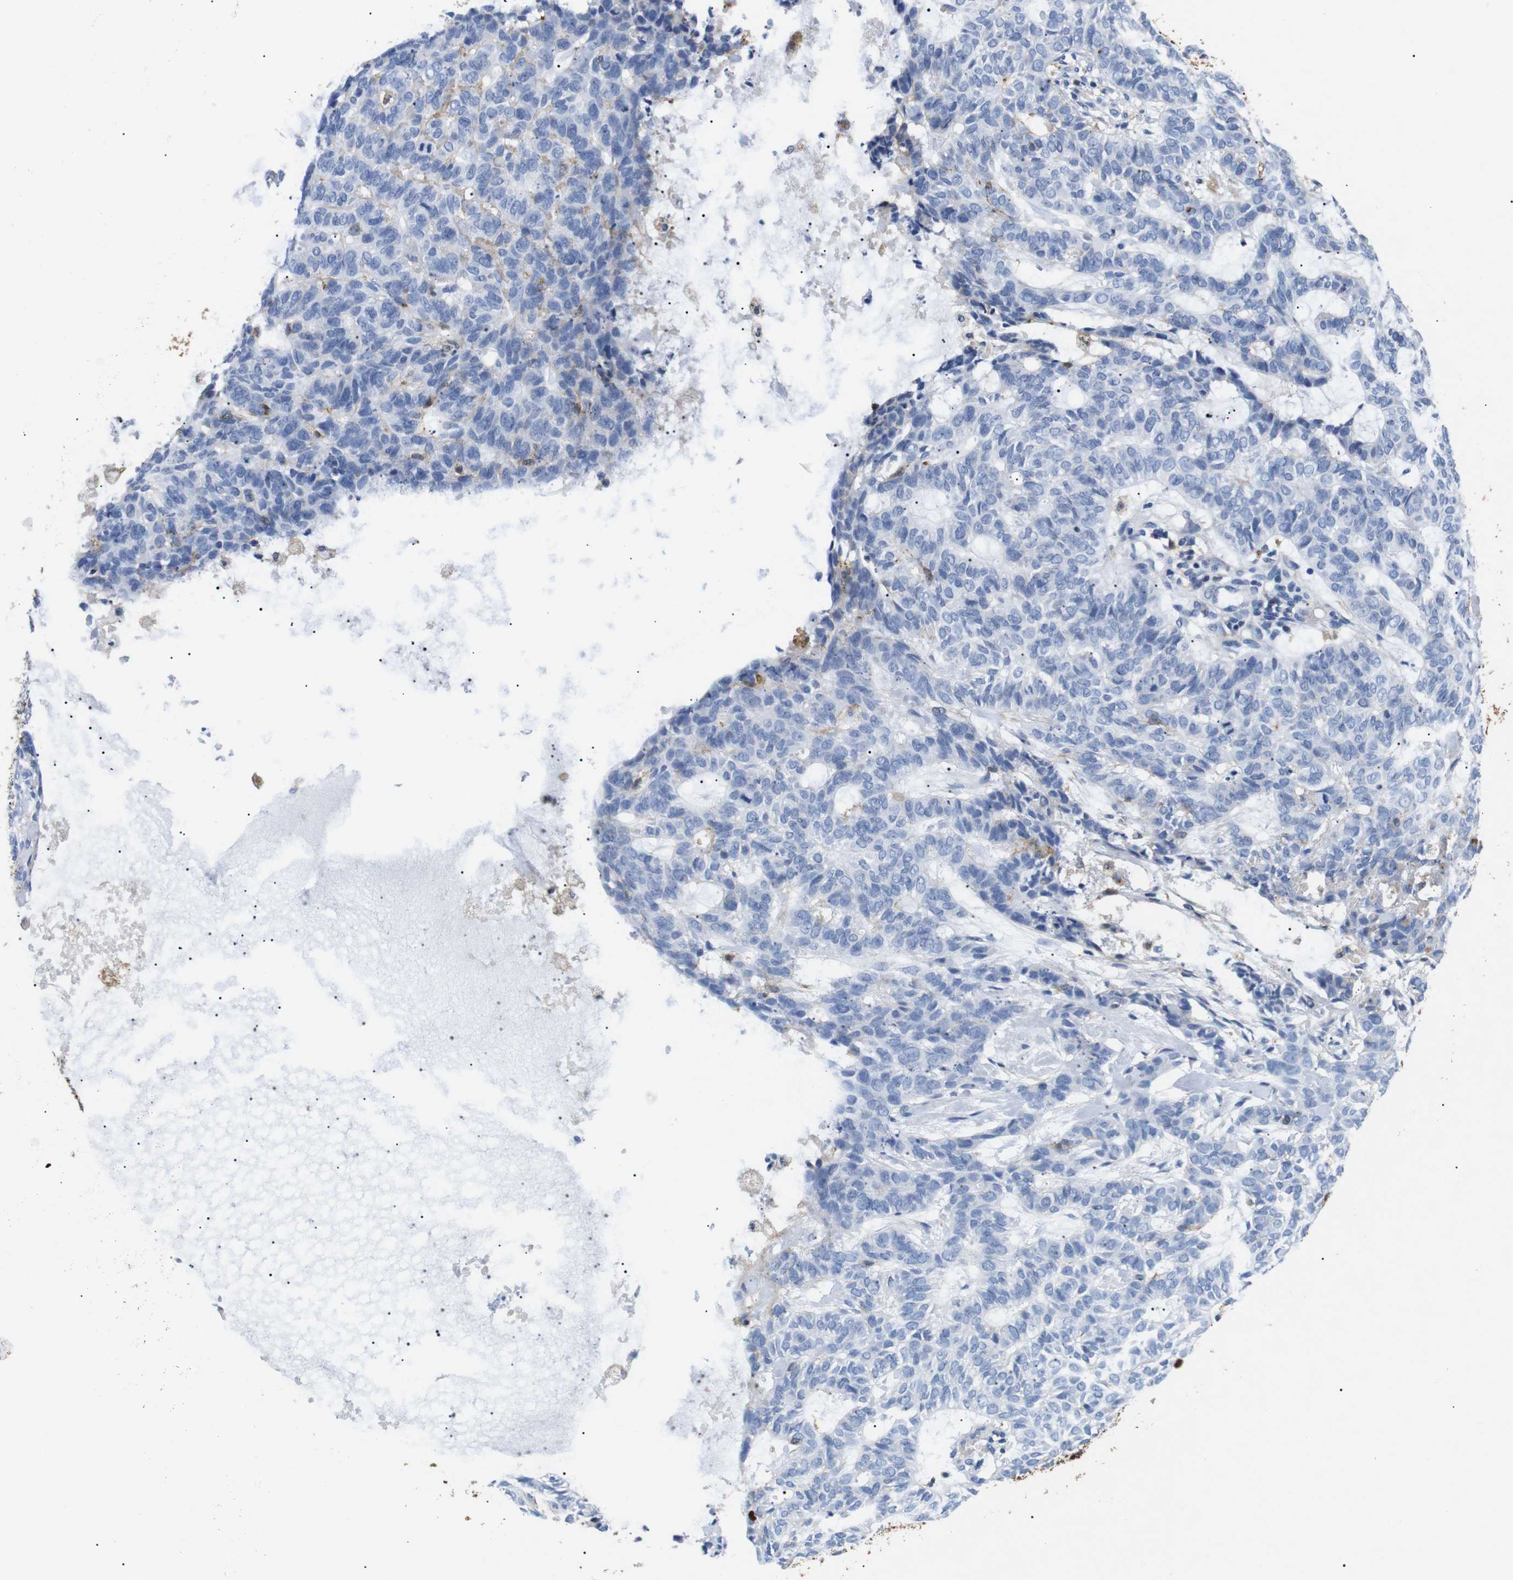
{"staining": {"intensity": "moderate", "quantity": "<25%", "location": "cytoplasmic/membranous"}, "tissue": "skin cancer", "cell_type": "Tumor cells", "image_type": "cancer", "snomed": [{"axis": "morphology", "description": "Basal cell carcinoma"}, {"axis": "topography", "description": "Skin"}], "caption": "Moderate cytoplasmic/membranous positivity for a protein is seen in approximately <25% of tumor cells of skin basal cell carcinoma using immunohistochemistry (IHC).", "gene": "SDCBP", "patient": {"sex": "male", "age": 87}}